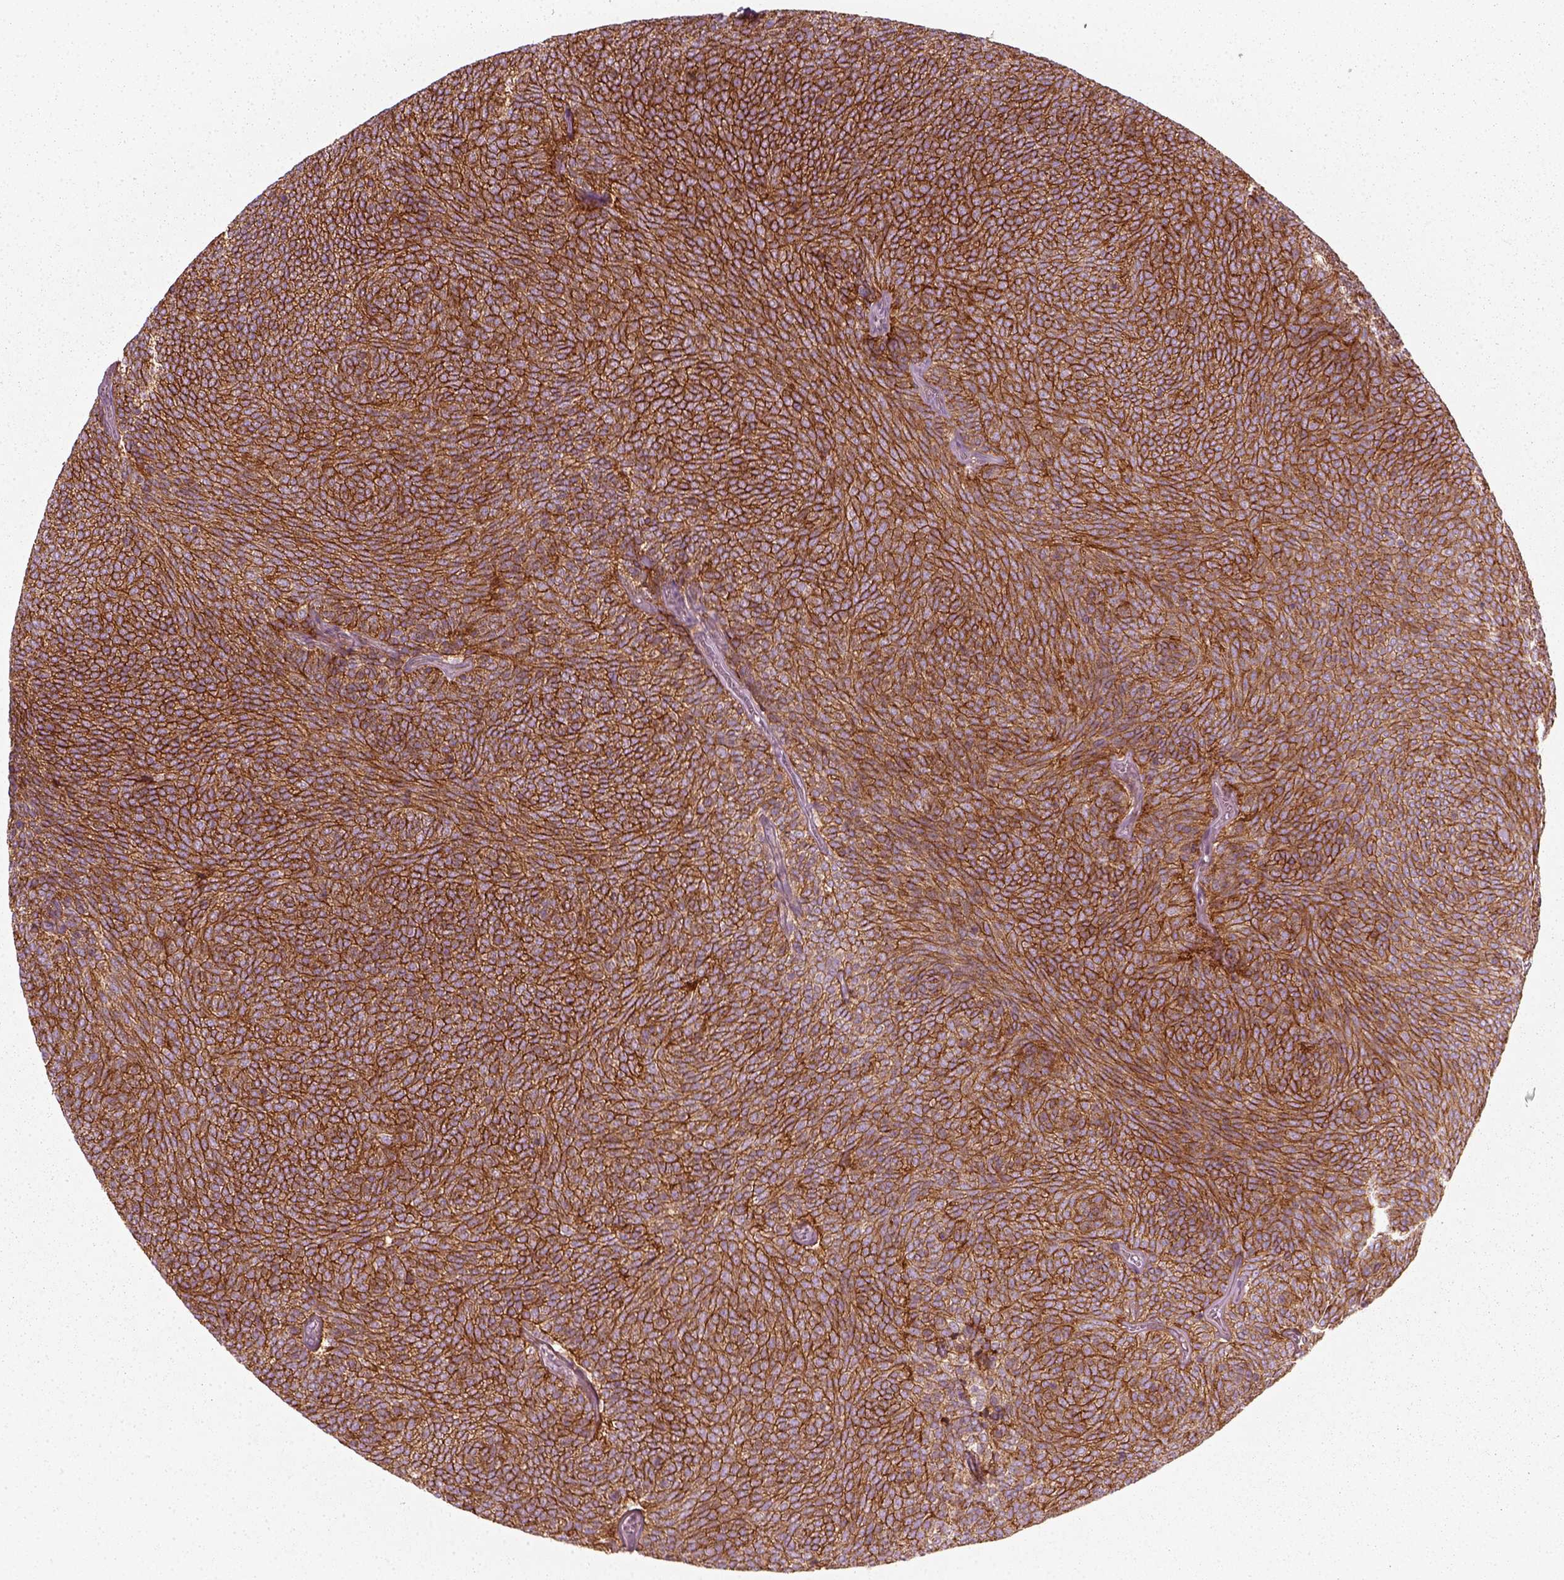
{"staining": {"intensity": "strong", "quantity": ">75%", "location": "cytoplasmic/membranous"}, "tissue": "urothelial cancer", "cell_type": "Tumor cells", "image_type": "cancer", "snomed": [{"axis": "morphology", "description": "Urothelial carcinoma, Low grade"}, {"axis": "topography", "description": "Urinary bladder"}], "caption": "IHC of human low-grade urothelial carcinoma shows high levels of strong cytoplasmic/membranous staining in about >75% of tumor cells.", "gene": "NPTN", "patient": {"sex": "male", "age": 77}}